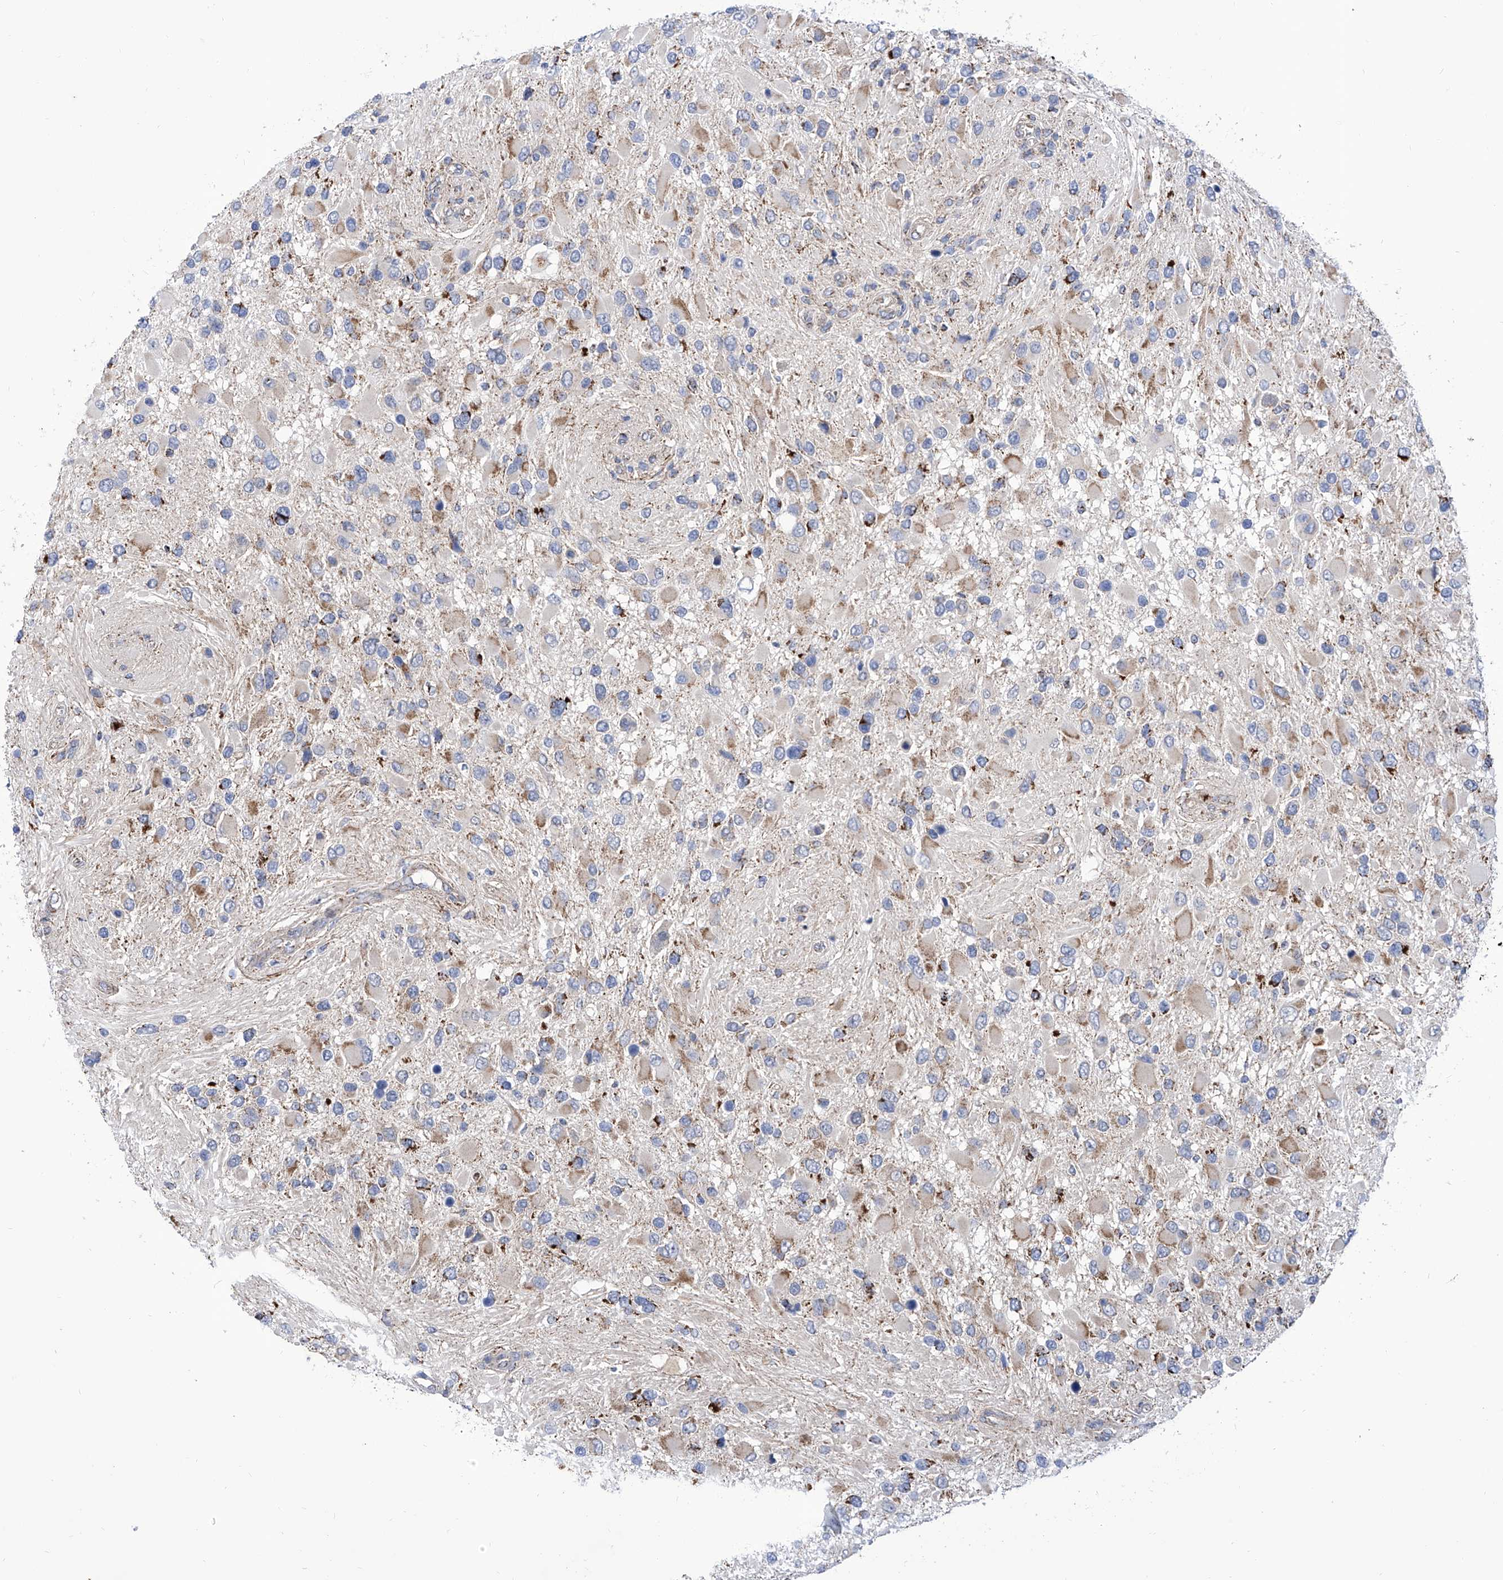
{"staining": {"intensity": "moderate", "quantity": "<25%", "location": "cytoplasmic/membranous"}, "tissue": "glioma", "cell_type": "Tumor cells", "image_type": "cancer", "snomed": [{"axis": "morphology", "description": "Glioma, malignant, High grade"}, {"axis": "topography", "description": "Brain"}], "caption": "Immunohistochemical staining of human glioma displays low levels of moderate cytoplasmic/membranous protein positivity in about <25% of tumor cells.", "gene": "SRBD1", "patient": {"sex": "male", "age": 53}}